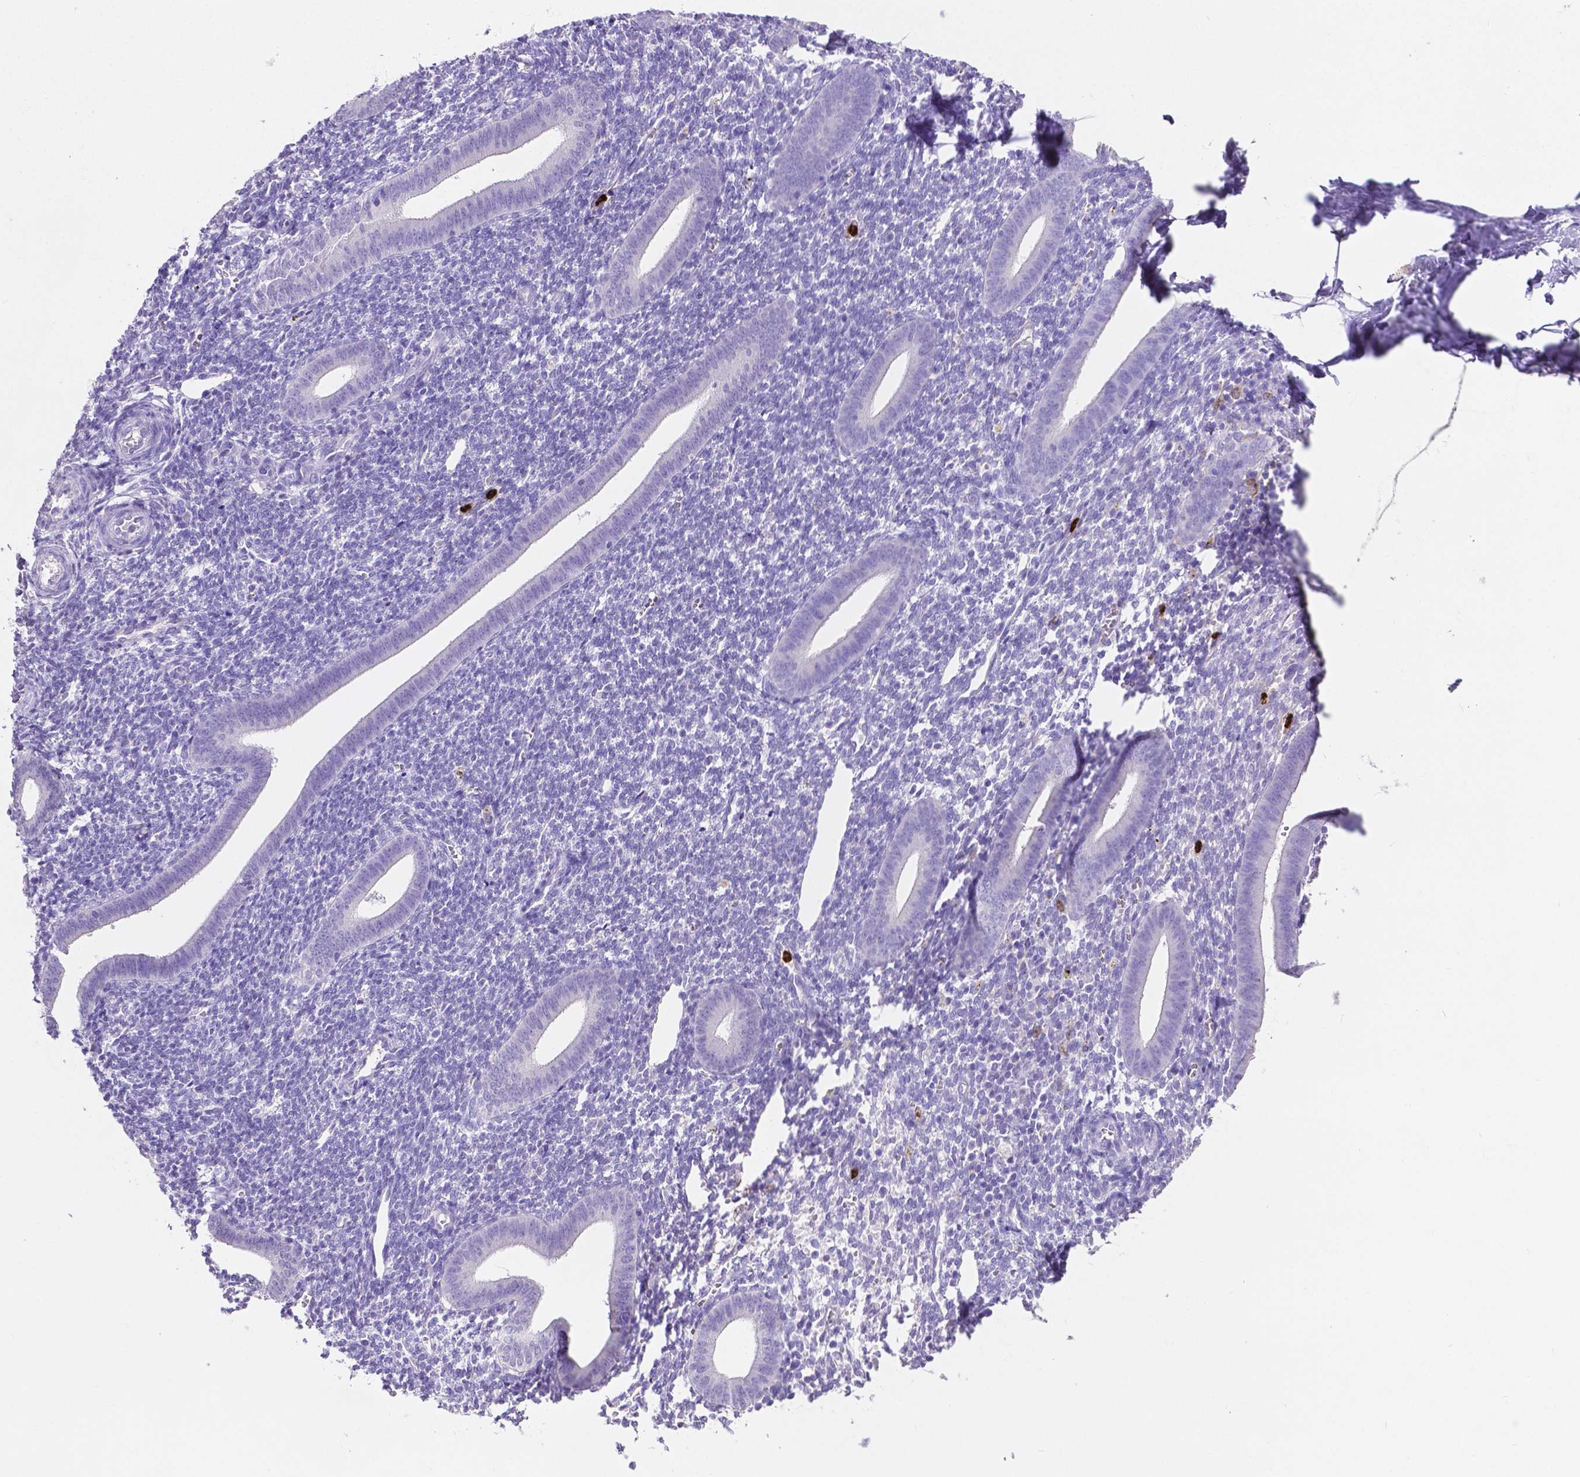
{"staining": {"intensity": "negative", "quantity": "none", "location": "none"}, "tissue": "endometrium", "cell_type": "Cells in endometrial stroma", "image_type": "normal", "snomed": [{"axis": "morphology", "description": "Normal tissue, NOS"}, {"axis": "topography", "description": "Endometrium"}], "caption": "Immunohistochemical staining of unremarkable human endometrium shows no significant positivity in cells in endometrial stroma.", "gene": "MMP9", "patient": {"sex": "female", "age": 25}}